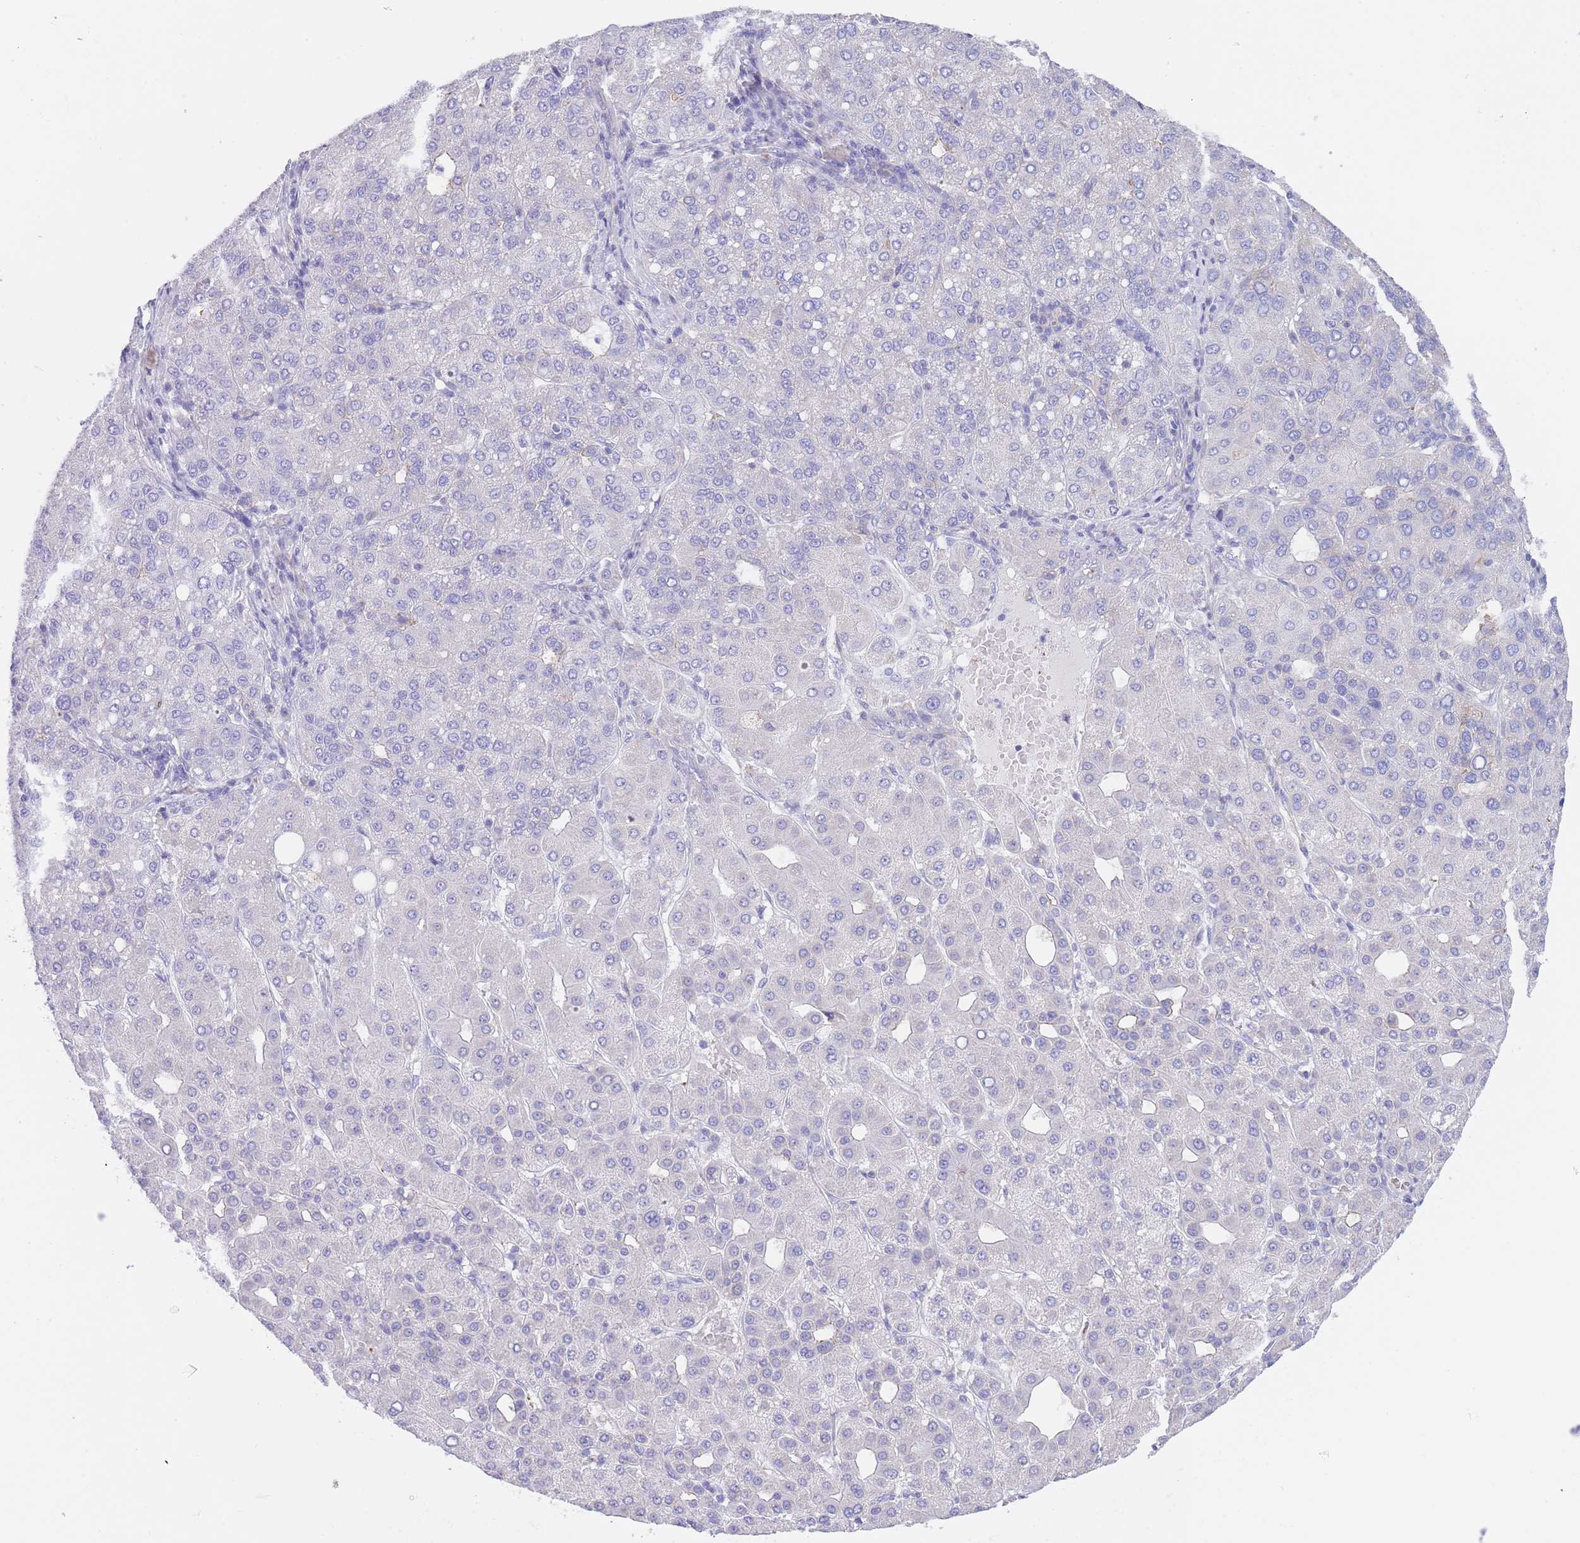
{"staining": {"intensity": "negative", "quantity": "none", "location": "none"}, "tissue": "liver cancer", "cell_type": "Tumor cells", "image_type": "cancer", "snomed": [{"axis": "morphology", "description": "Carcinoma, Hepatocellular, NOS"}, {"axis": "topography", "description": "Liver"}], "caption": "This is an IHC histopathology image of liver hepatocellular carcinoma. There is no positivity in tumor cells.", "gene": "LDB3", "patient": {"sex": "male", "age": 65}}